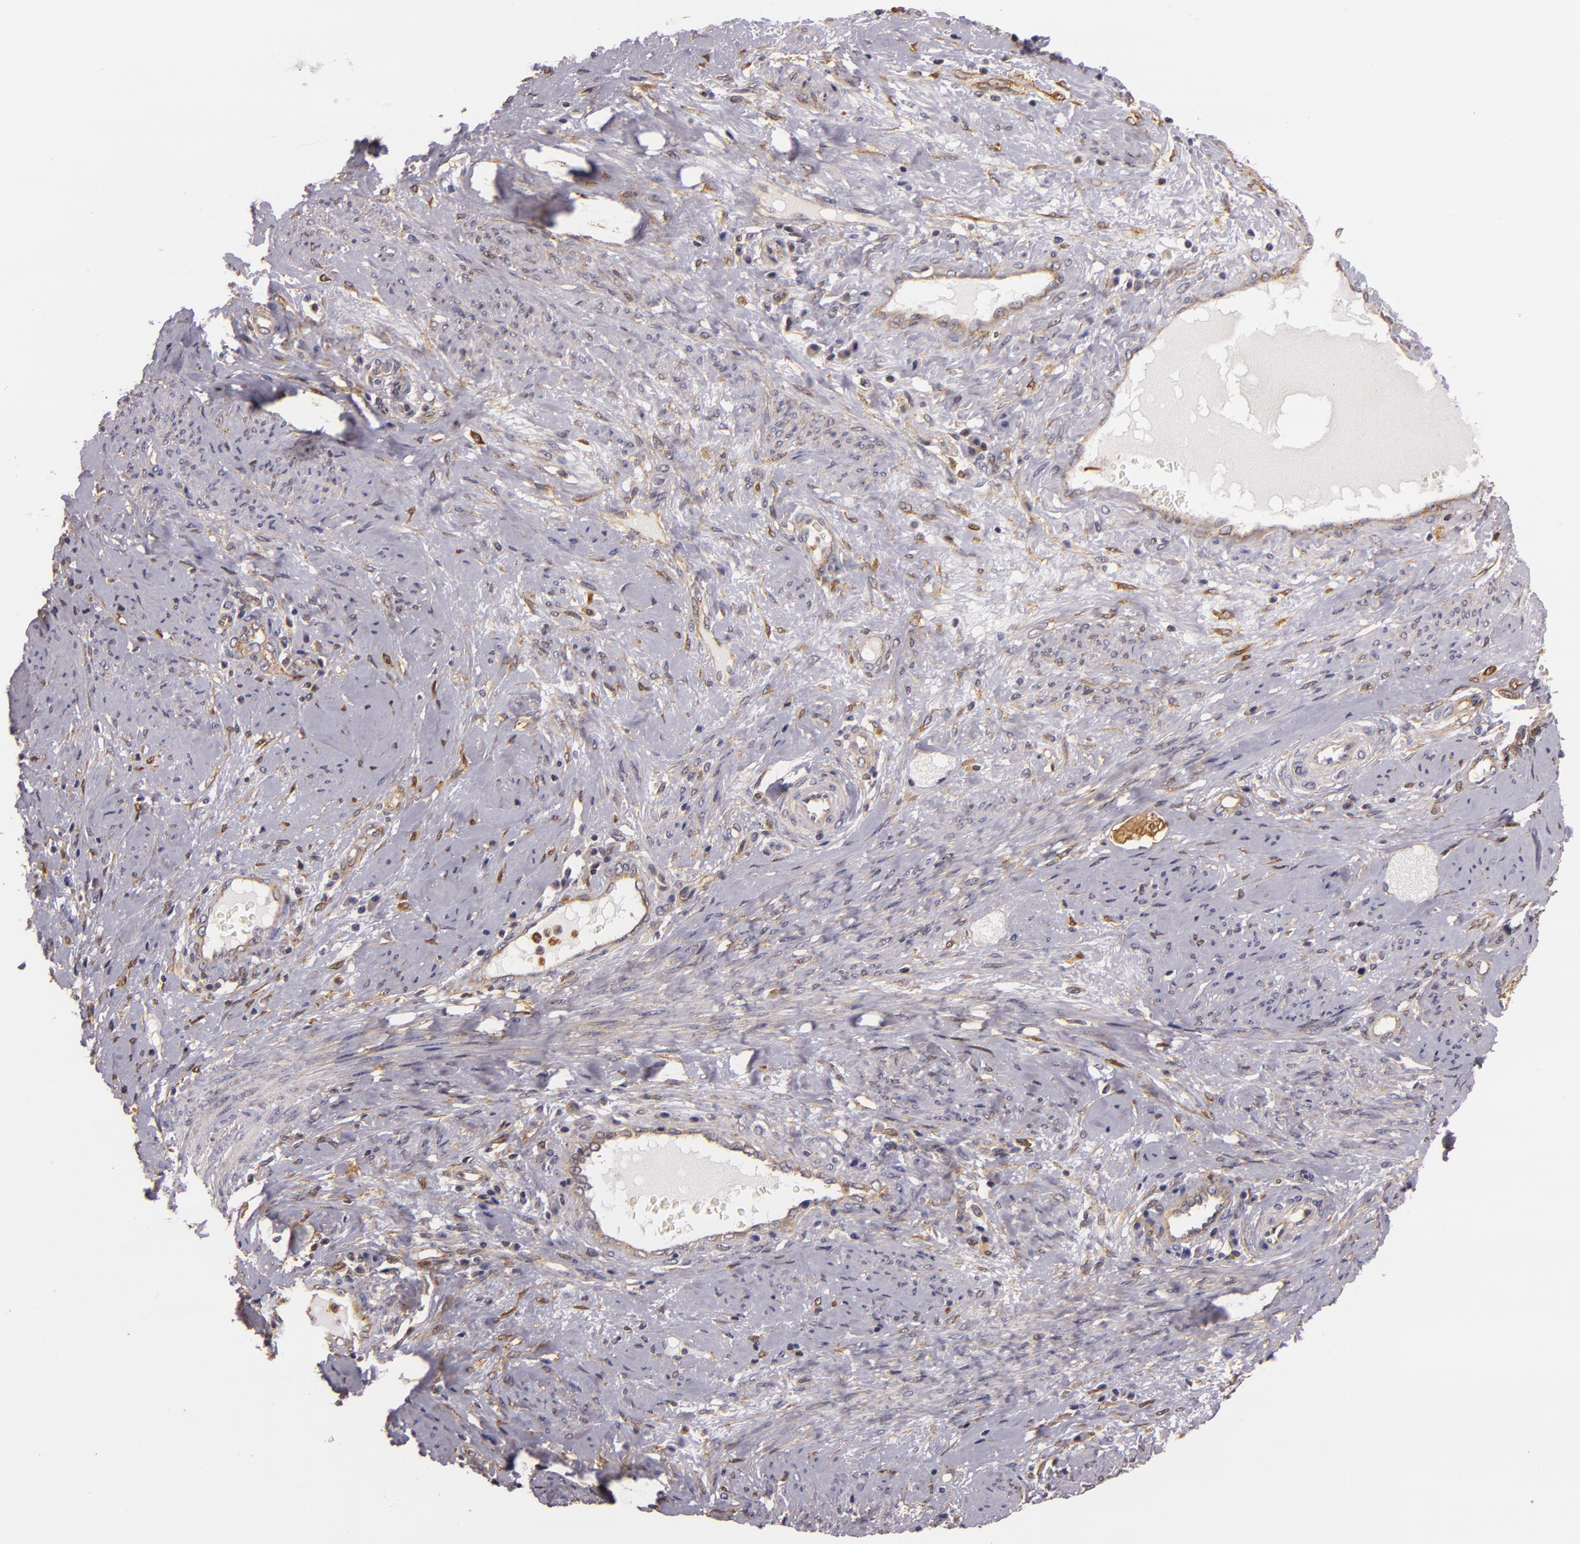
{"staining": {"intensity": "moderate", "quantity": ">75%", "location": "cytoplasmic/membranous"}, "tissue": "cervical cancer", "cell_type": "Tumor cells", "image_type": "cancer", "snomed": [{"axis": "morphology", "description": "Squamous cell carcinoma, NOS"}, {"axis": "topography", "description": "Cervix"}], "caption": "Immunohistochemistry (IHC) image of neoplastic tissue: cervical cancer stained using immunohistochemistry exhibits medium levels of moderate protein expression localized specifically in the cytoplasmic/membranous of tumor cells, appearing as a cytoplasmic/membranous brown color.", "gene": "TOM1", "patient": {"sex": "female", "age": 41}}